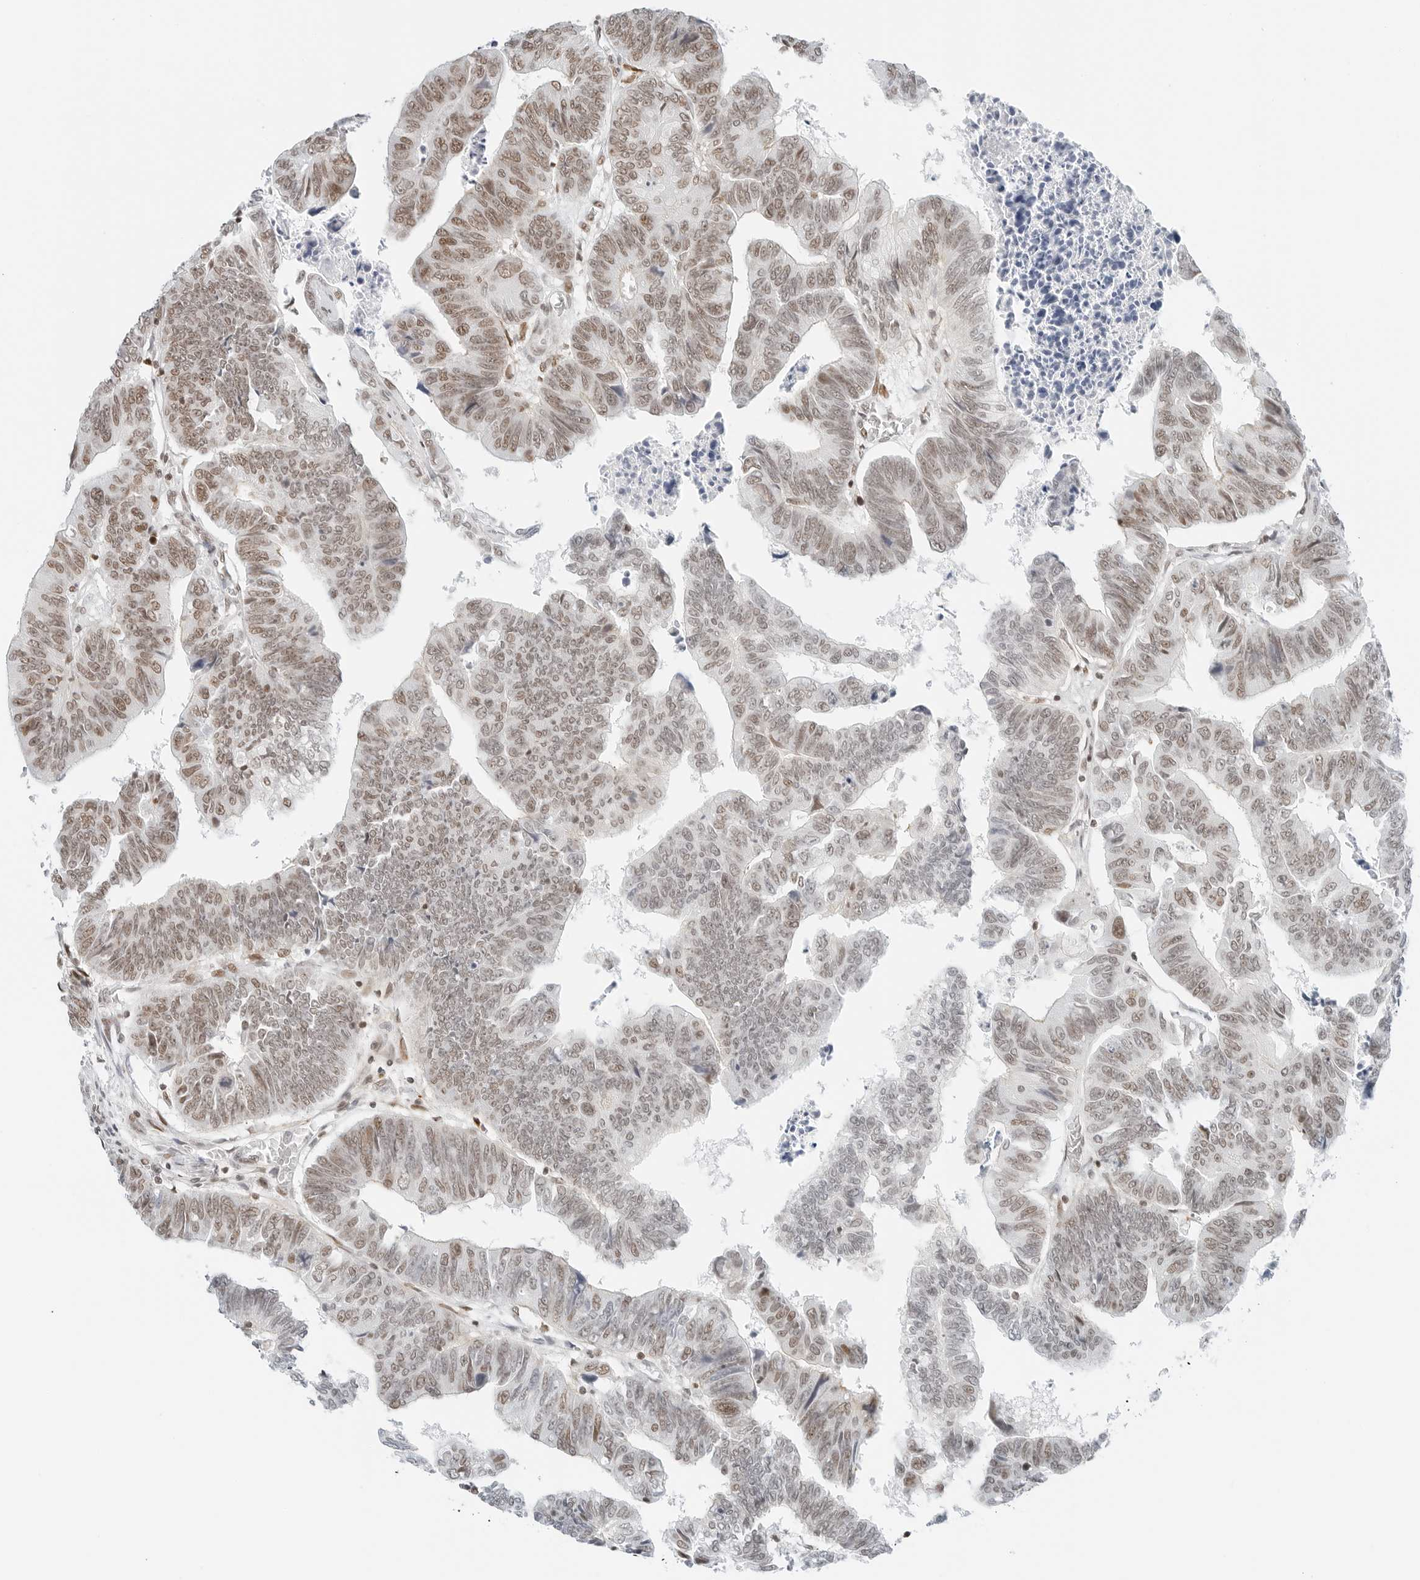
{"staining": {"intensity": "moderate", "quantity": ">75%", "location": "nuclear"}, "tissue": "colorectal cancer", "cell_type": "Tumor cells", "image_type": "cancer", "snomed": [{"axis": "morphology", "description": "Adenocarcinoma, NOS"}, {"axis": "topography", "description": "Rectum"}], "caption": "DAB (3,3'-diaminobenzidine) immunohistochemical staining of human colorectal cancer (adenocarcinoma) demonstrates moderate nuclear protein staining in about >75% of tumor cells. Nuclei are stained in blue.", "gene": "CRTC2", "patient": {"sex": "female", "age": 65}}